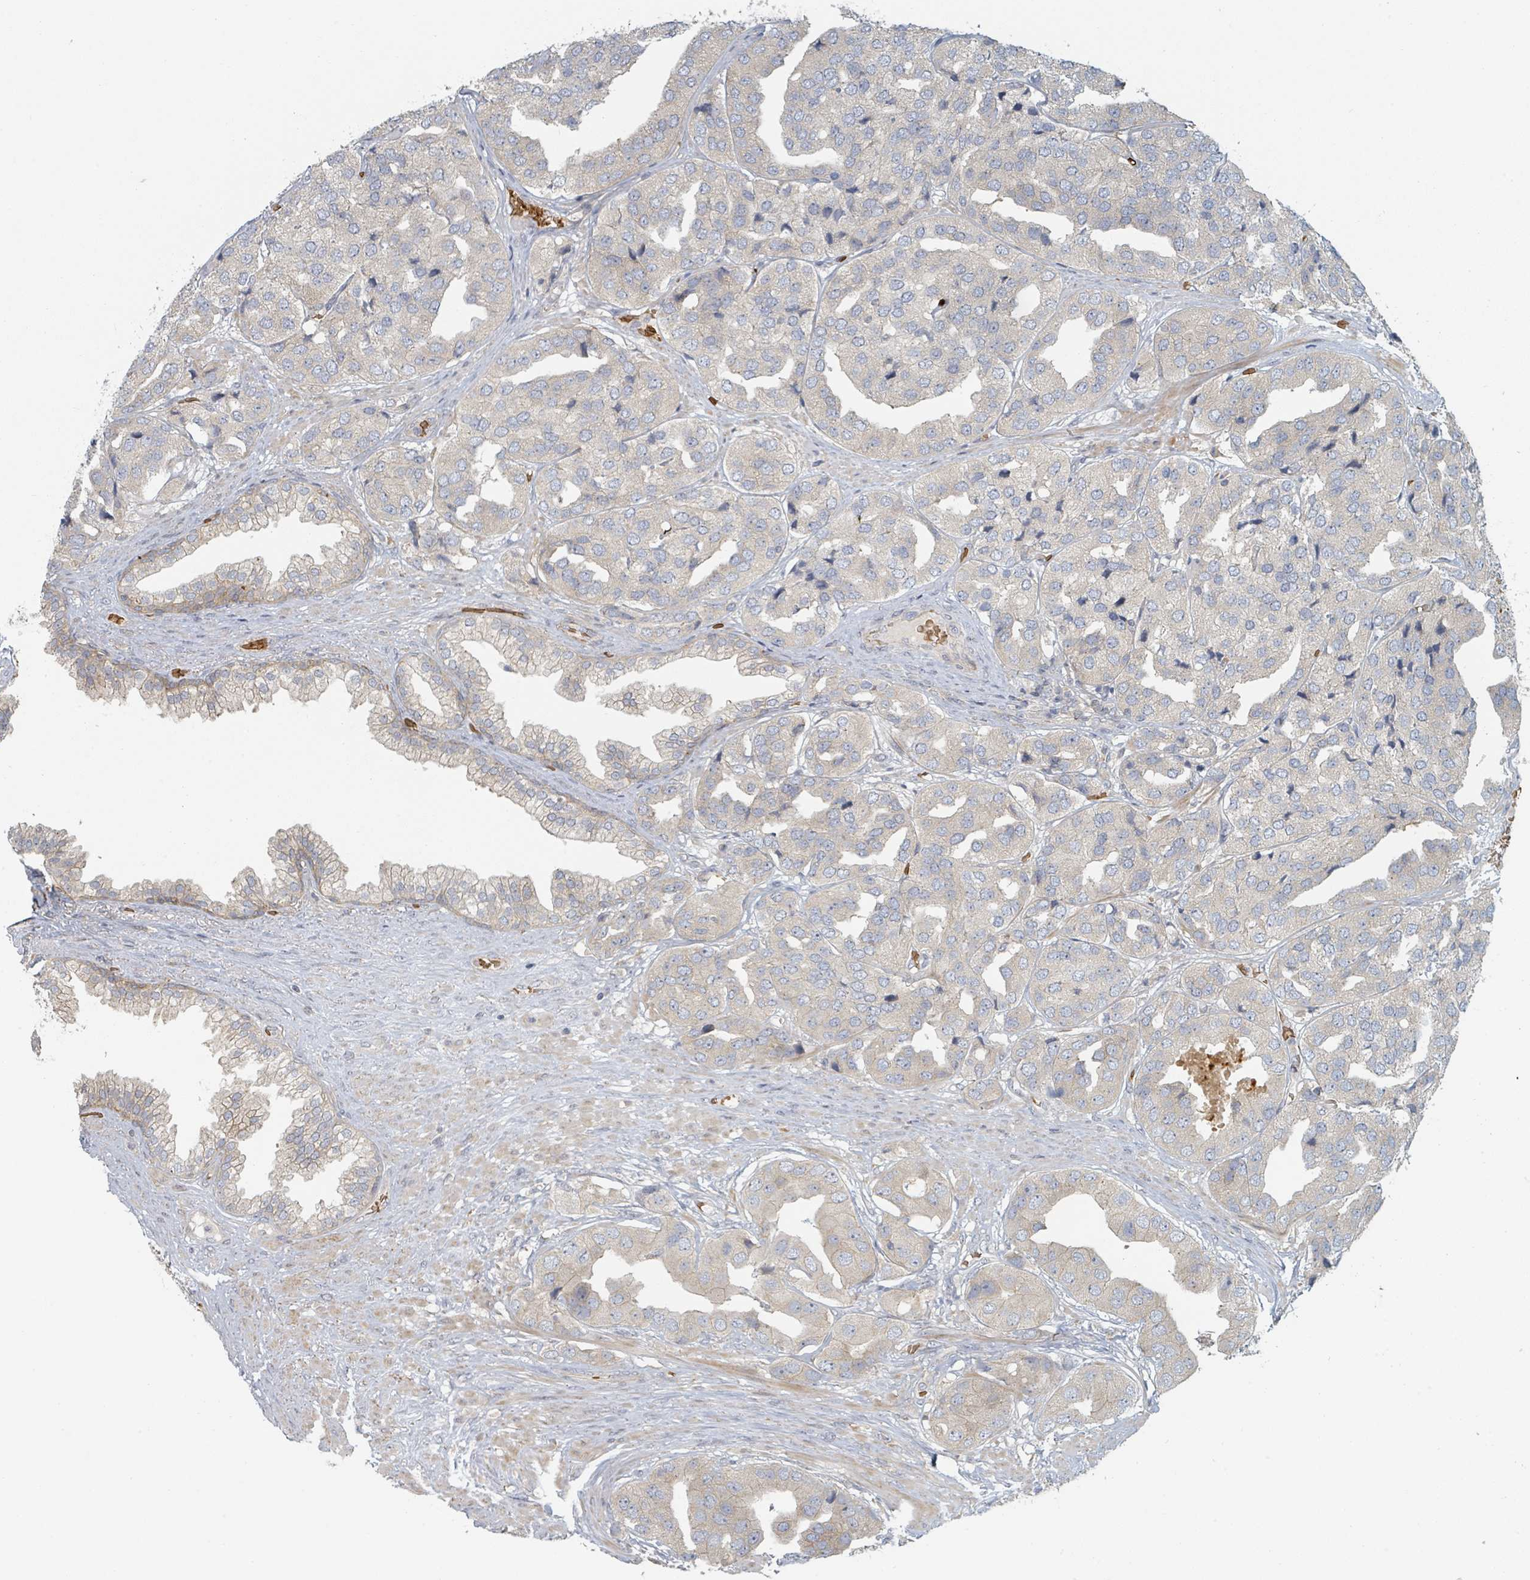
{"staining": {"intensity": "weak", "quantity": "<25%", "location": "cytoplasmic/membranous"}, "tissue": "prostate cancer", "cell_type": "Tumor cells", "image_type": "cancer", "snomed": [{"axis": "morphology", "description": "Adenocarcinoma, High grade"}, {"axis": "topography", "description": "Prostate"}], "caption": "Prostate cancer (adenocarcinoma (high-grade)) stained for a protein using immunohistochemistry reveals no expression tumor cells.", "gene": "TRPC4AP", "patient": {"sex": "male", "age": 63}}